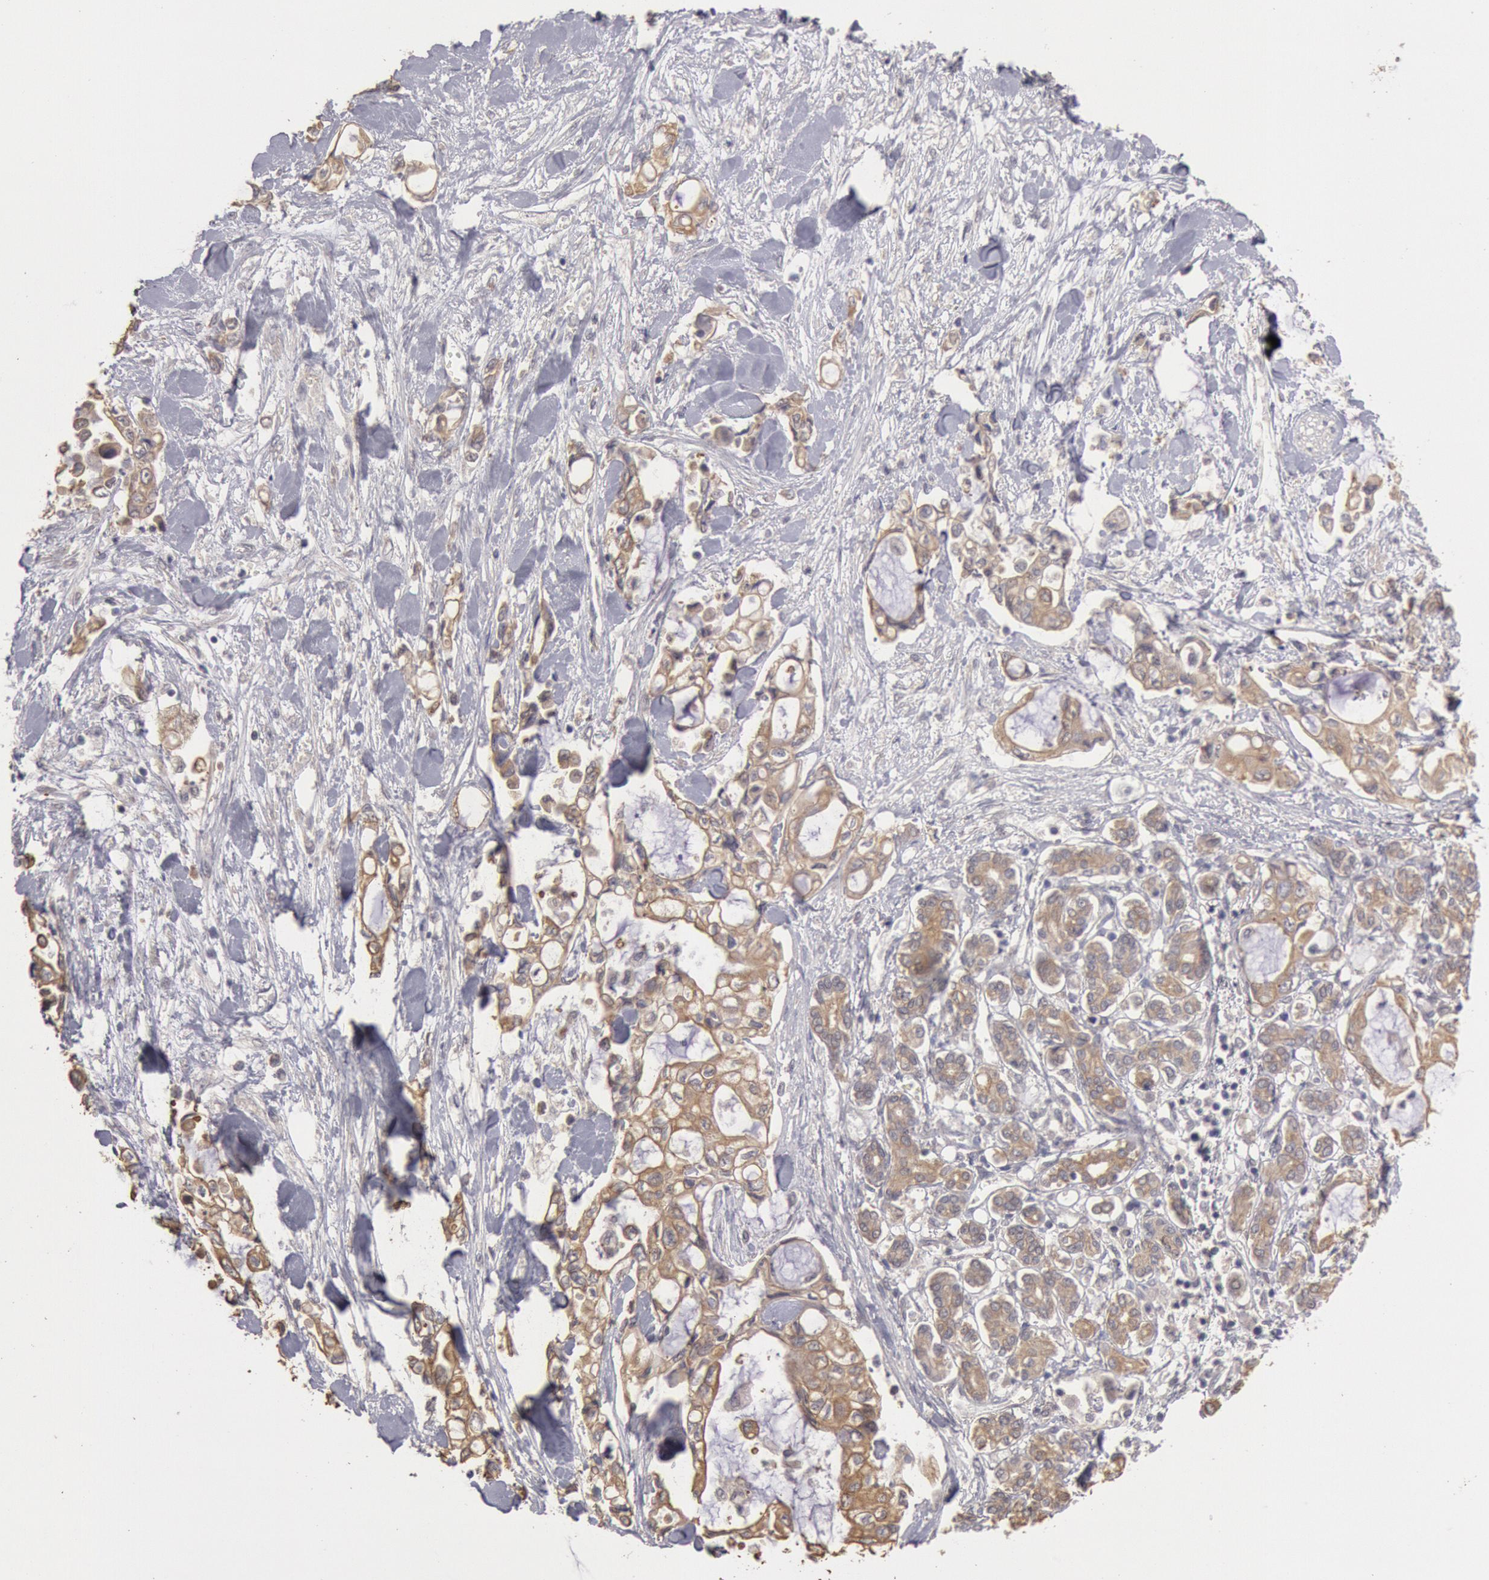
{"staining": {"intensity": "moderate", "quantity": ">75%", "location": "cytoplasmic/membranous"}, "tissue": "pancreatic cancer", "cell_type": "Tumor cells", "image_type": "cancer", "snomed": [{"axis": "morphology", "description": "Adenocarcinoma, NOS"}, {"axis": "topography", "description": "Pancreas"}], "caption": "An immunohistochemistry micrograph of tumor tissue is shown. Protein staining in brown labels moderate cytoplasmic/membranous positivity in pancreatic adenocarcinoma within tumor cells.", "gene": "ZFP36L1", "patient": {"sex": "female", "age": 70}}